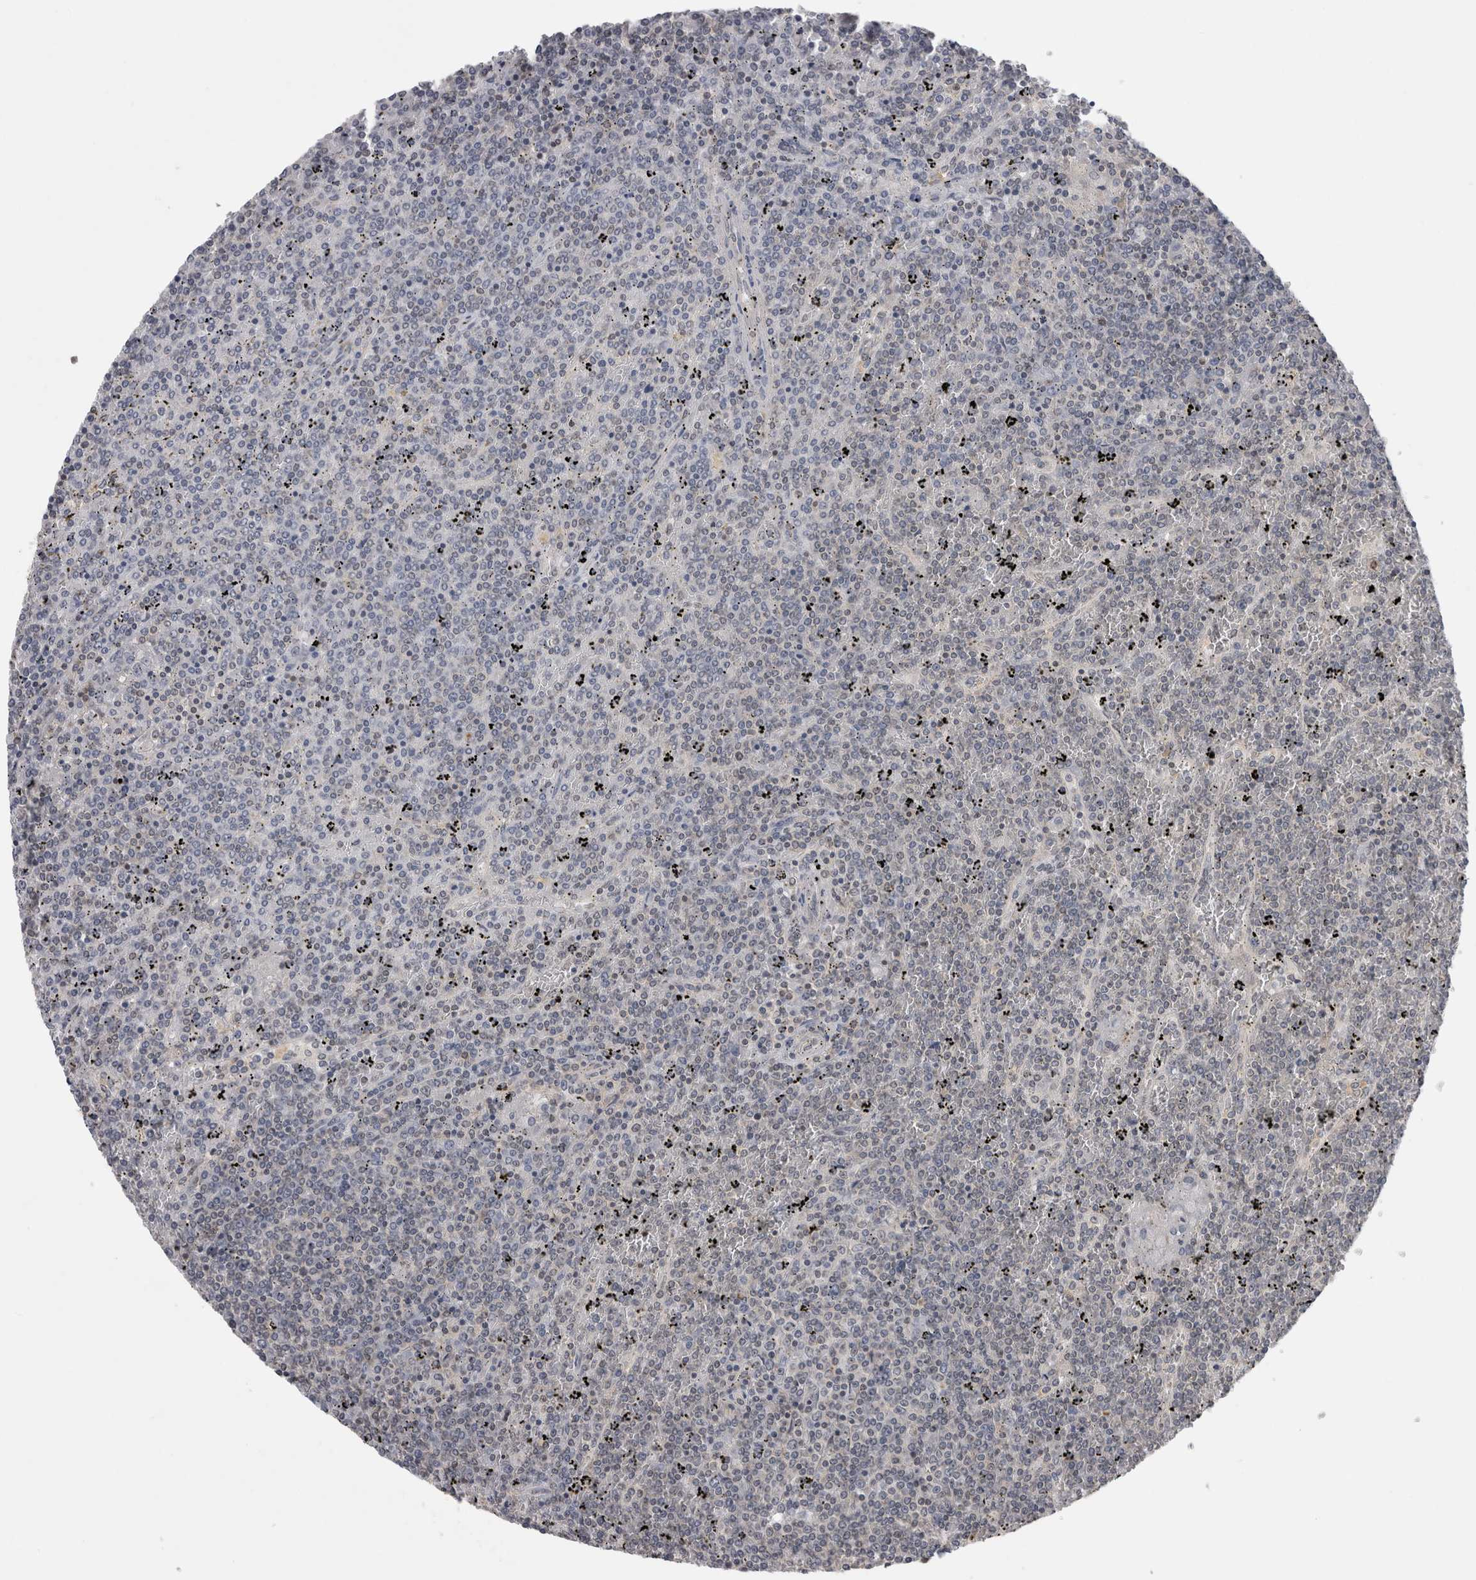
{"staining": {"intensity": "negative", "quantity": "none", "location": "none"}, "tissue": "lymphoma", "cell_type": "Tumor cells", "image_type": "cancer", "snomed": [{"axis": "morphology", "description": "Malignant lymphoma, non-Hodgkin's type, Low grade"}, {"axis": "topography", "description": "Spleen"}], "caption": "High power microscopy photomicrograph of an immunohistochemistry histopathology image of low-grade malignant lymphoma, non-Hodgkin's type, revealing no significant expression in tumor cells. (DAB immunohistochemistry visualized using brightfield microscopy, high magnification).", "gene": "RBM28", "patient": {"sex": "female", "age": 19}}